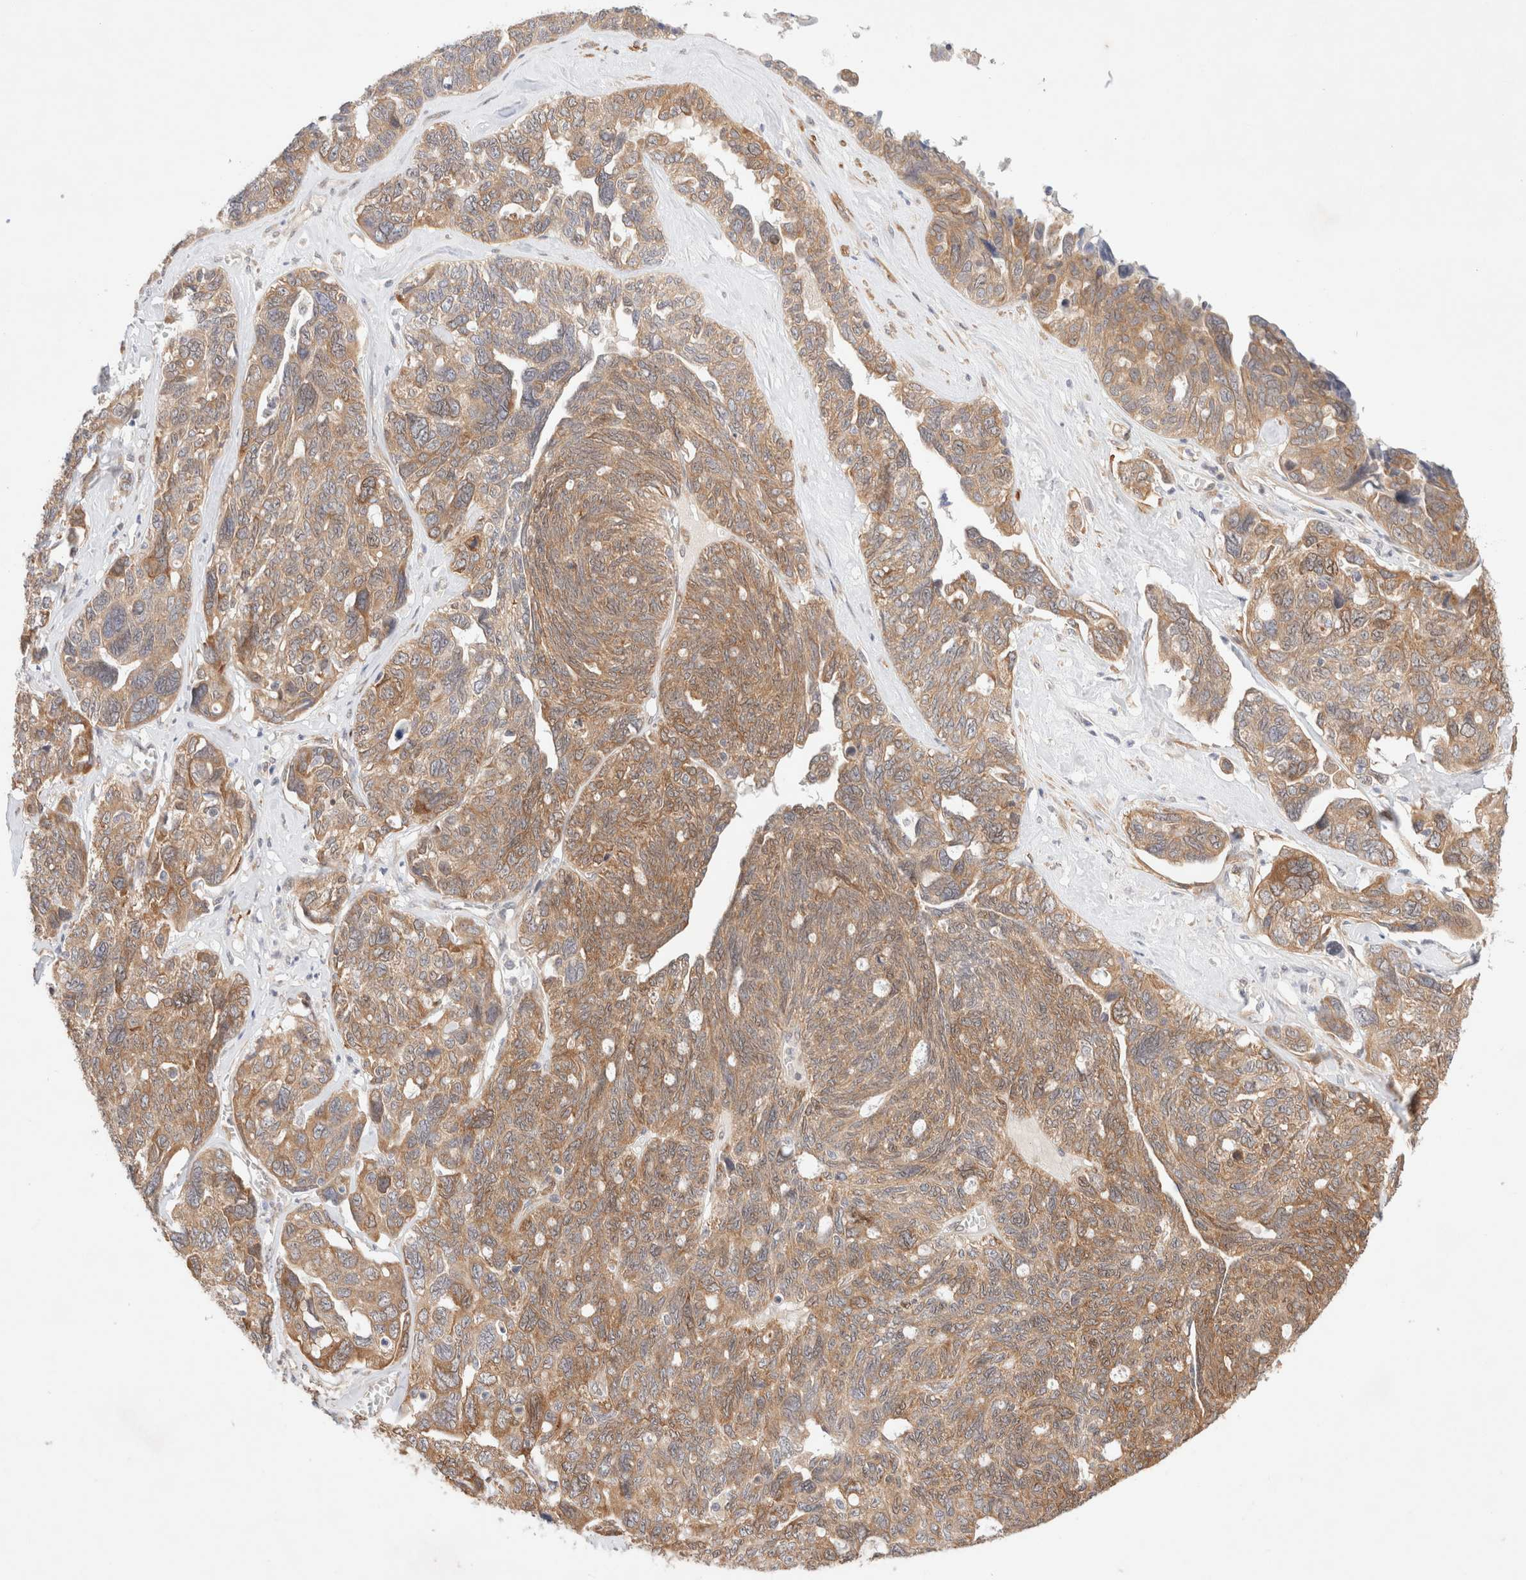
{"staining": {"intensity": "moderate", "quantity": ">75%", "location": "cytoplasmic/membranous"}, "tissue": "ovarian cancer", "cell_type": "Tumor cells", "image_type": "cancer", "snomed": [{"axis": "morphology", "description": "Cystadenocarcinoma, serous, NOS"}, {"axis": "topography", "description": "Ovary"}], "caption": "This image demonstrates serous cystadenocarcinoma (ovarian) stained with immunohistochemistry (IHC) to label a protein in brown. The cytoplasmic/membranous of tumor cells show moderate positivity for the protein. Nuclei are counter-stained blue.", "gene": "RRP15", "patient": {"sex": "female", "age": 79}}